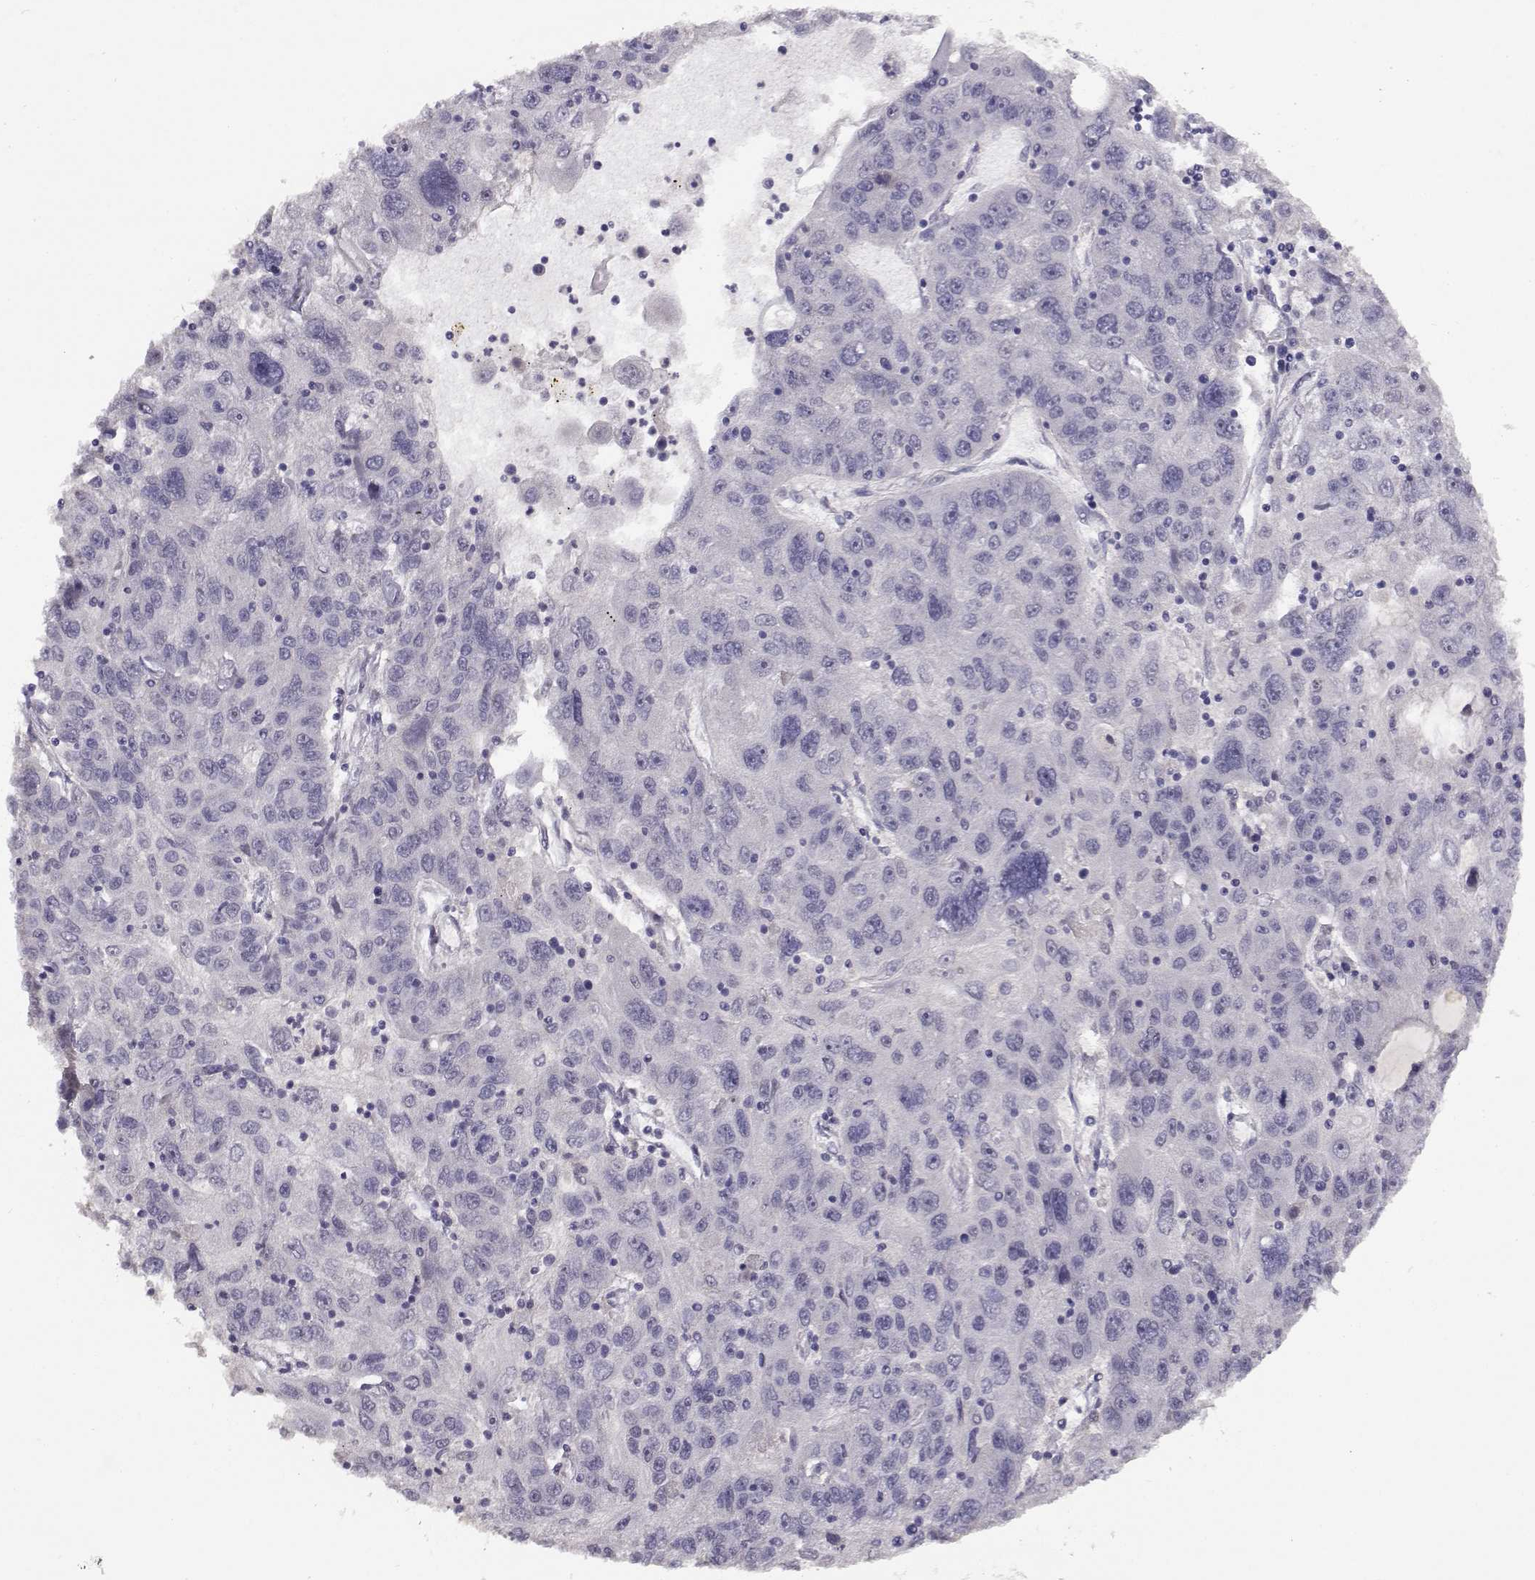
{"staining": {"intensity": "negative", "quantity": "none", "location": "none"}, "tissue": "stomach cancer", "cell_type": "Tumor cells", "image_type": "cancer", "snomed": [{"axis": "morphology", "description": "Adenocarcinoma, NOS"}, {"axis": "topography", "description": "Stomach"}], "caption": "Immunohistochemistry (IHC) image of human stomach cancer (adenocarcinoma) stained for a protein (brown), which reveals no staining in tumor cells.", "gene": "RHOXF2", "patient": {"sex": "male", "age": 56}}